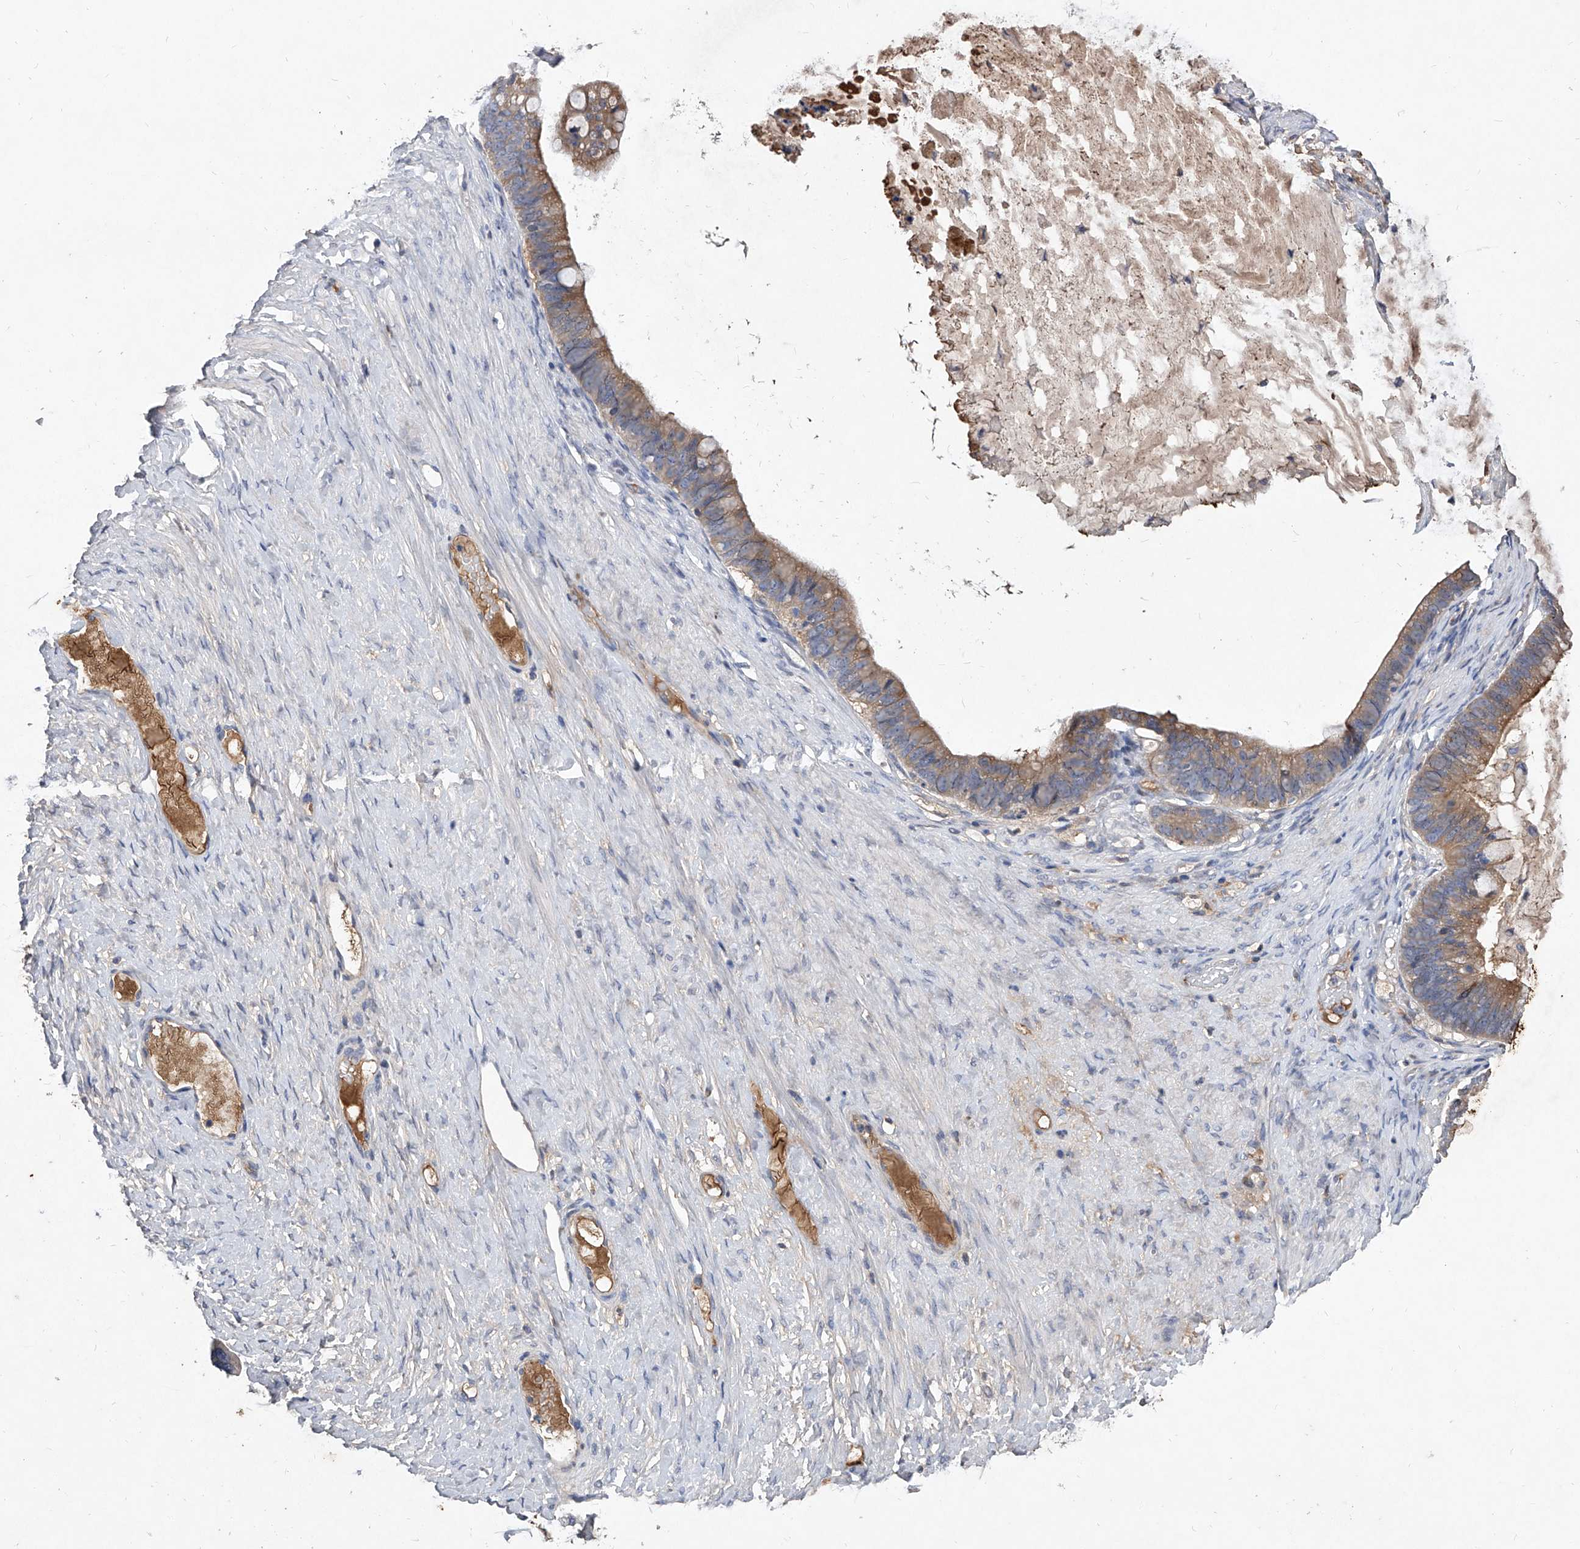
{"staining": {"intensity": "moderate", "quantity": ">75%", "location": "cytoplasmic/membranous"}, "tissue": "ovarian cancer", "cell_type": "Tumor cells", "image_type": "cancer", "snomed": [{"axis": "morphology", "description": "Cystadenocarcinoma, mucinous, NOS"}, {"axis": "topography", "description": "Ovary"}], "caption": "A brown stain highlights moderate cytoplasmic/membranous staining of a protein in human mucinous cystadenocarcinoma (ovarian) tumor cells. The protein of interest is shown in brown color, while the nuclei are stained blue.", "gene": "C5", "patient": {"sex": "female", "age": 61}}